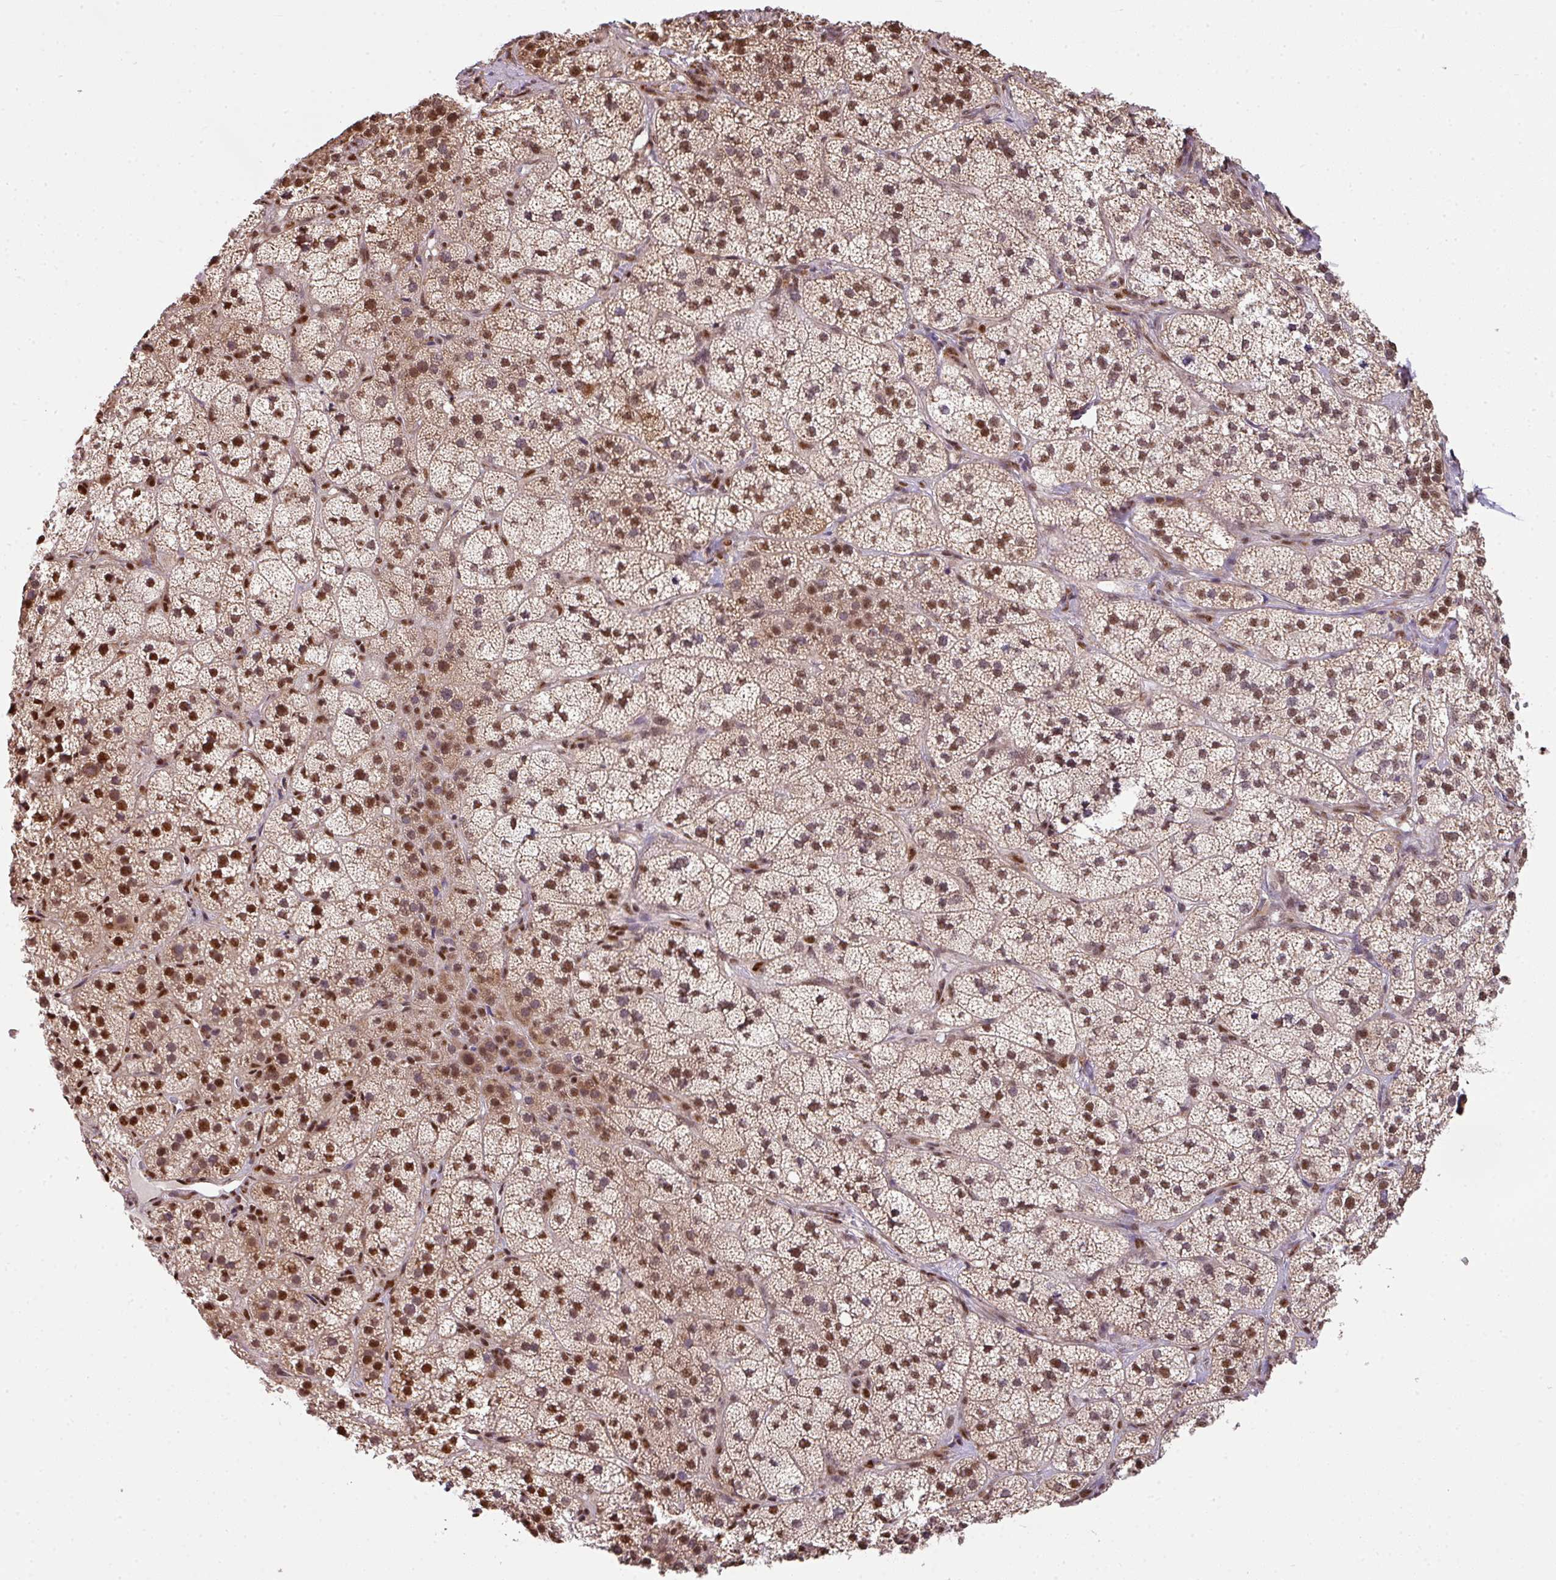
{"staining": {"intensity": "strong", "quantity": ">75%", "location": "cytoplasmic/membranous,nuclear"}, "tissue": "adrenal gland", "cell_type": "Glandular cells", "image_type": "normal", "snomed": [{"axis": "morphology", "description": "Normal tissue, NOS"}, {"axis": "topography", "description": "Adrenal gland"}], "caption": "Adrenal gland stained for a protein exhibits strong cytoplasmic/membranous,nuclear positivity in glandular cells. (Brightfield microscopy of DAB IHC at high magnification).", "gene": "PLK1", "patient": {"sex": "female", "age": 58}}